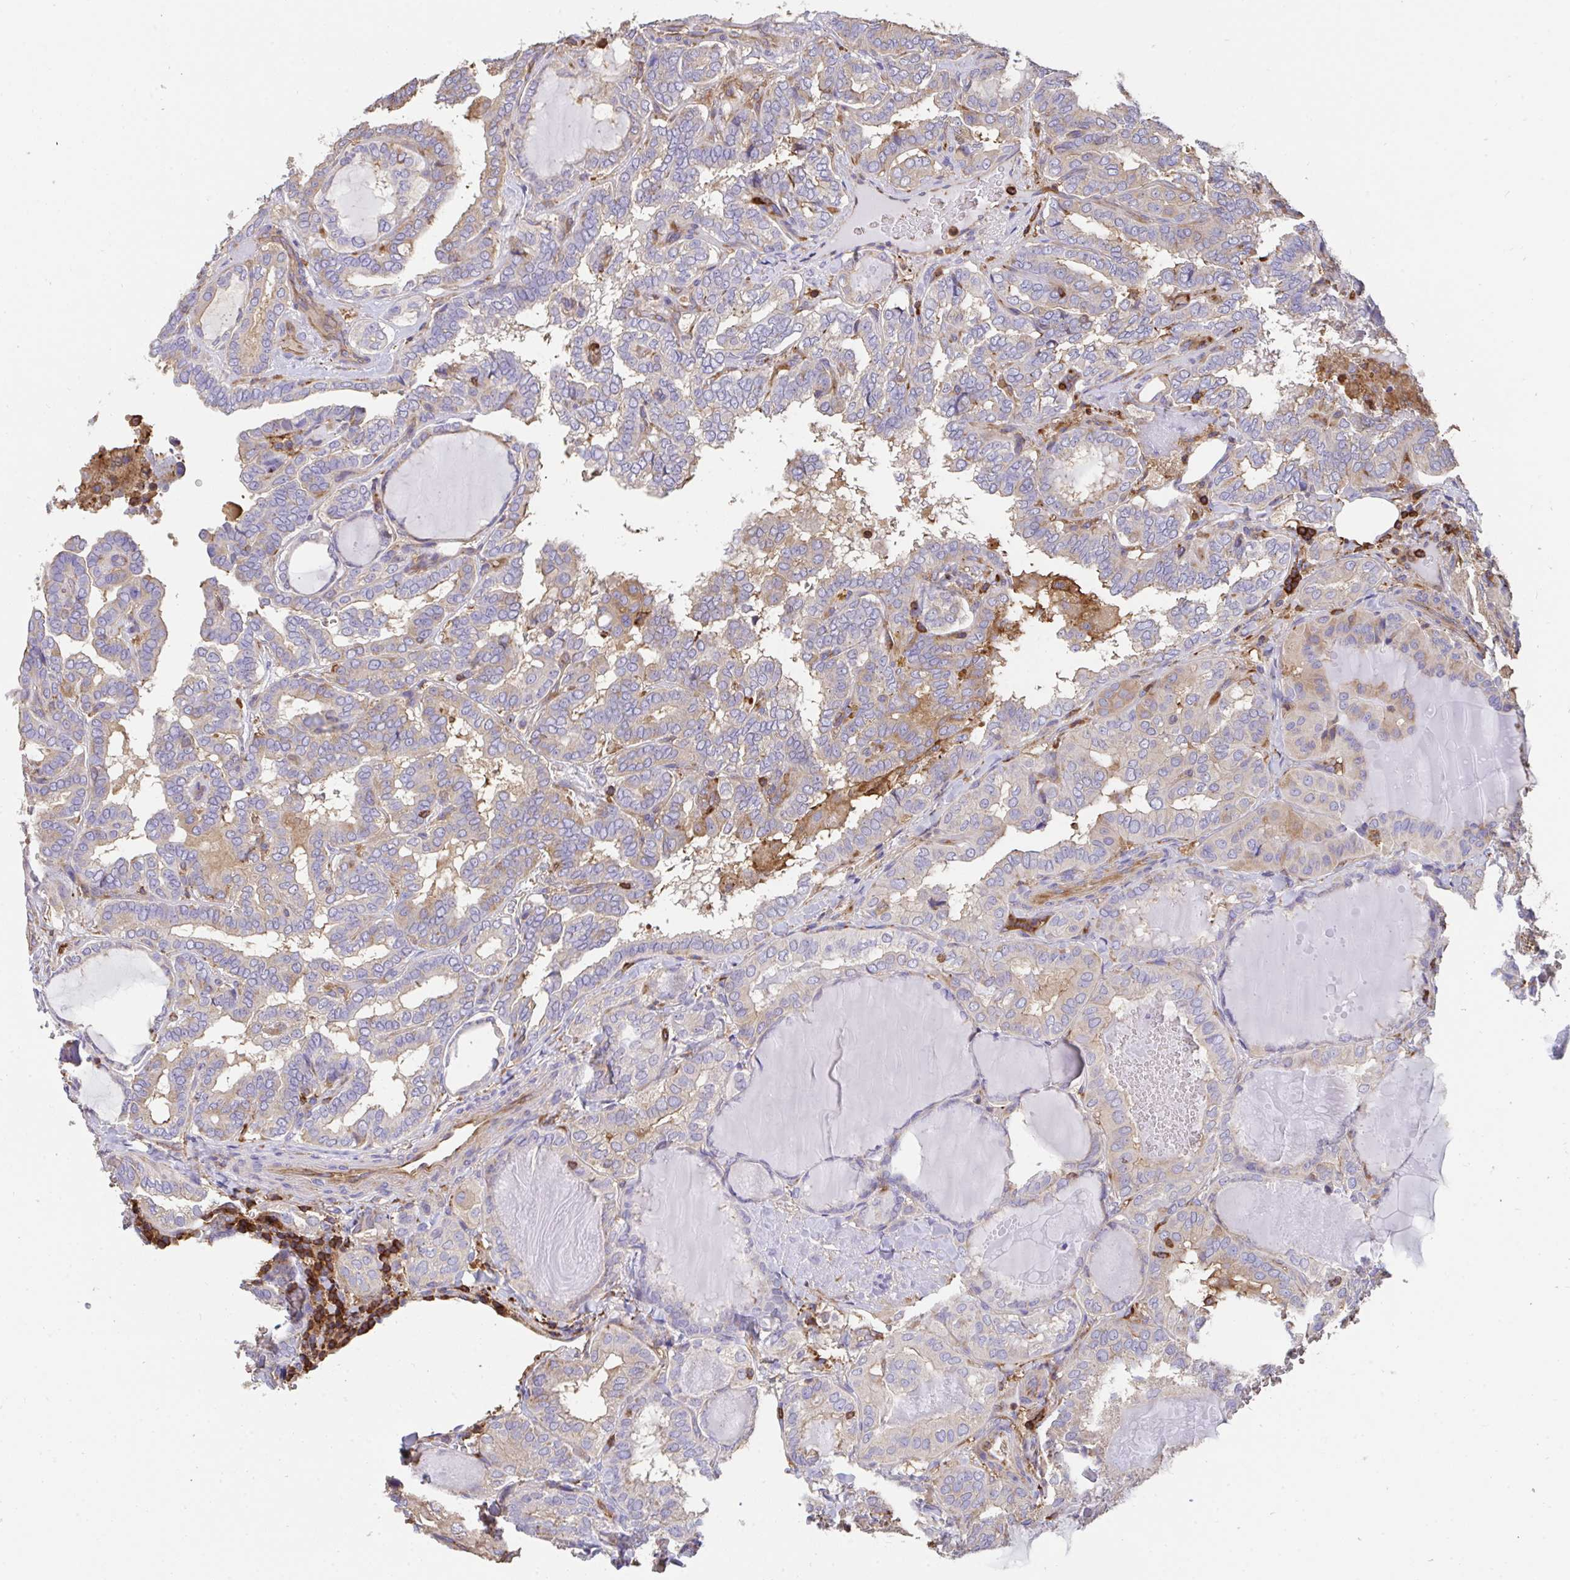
{"staining": {"intensity": "negative", "quantity": "none", "location": "none"}, "tissue": "thyroid cancer", "cell_type": "Tumor cells", "image_type": "cancer", "snomed": [{"axis": "morphology", "description": "Papillary adenocarcinoma, NOS"}, {"axis": "topography", "description": "Thyroid gland"}], "caption": "Thyroid papillary adenocarcinoma was stained to show a protein in brown. There is no significant staining in tumor cells.", "gene": "CFL1", "patient": {"sex": "female", "age": 46}}